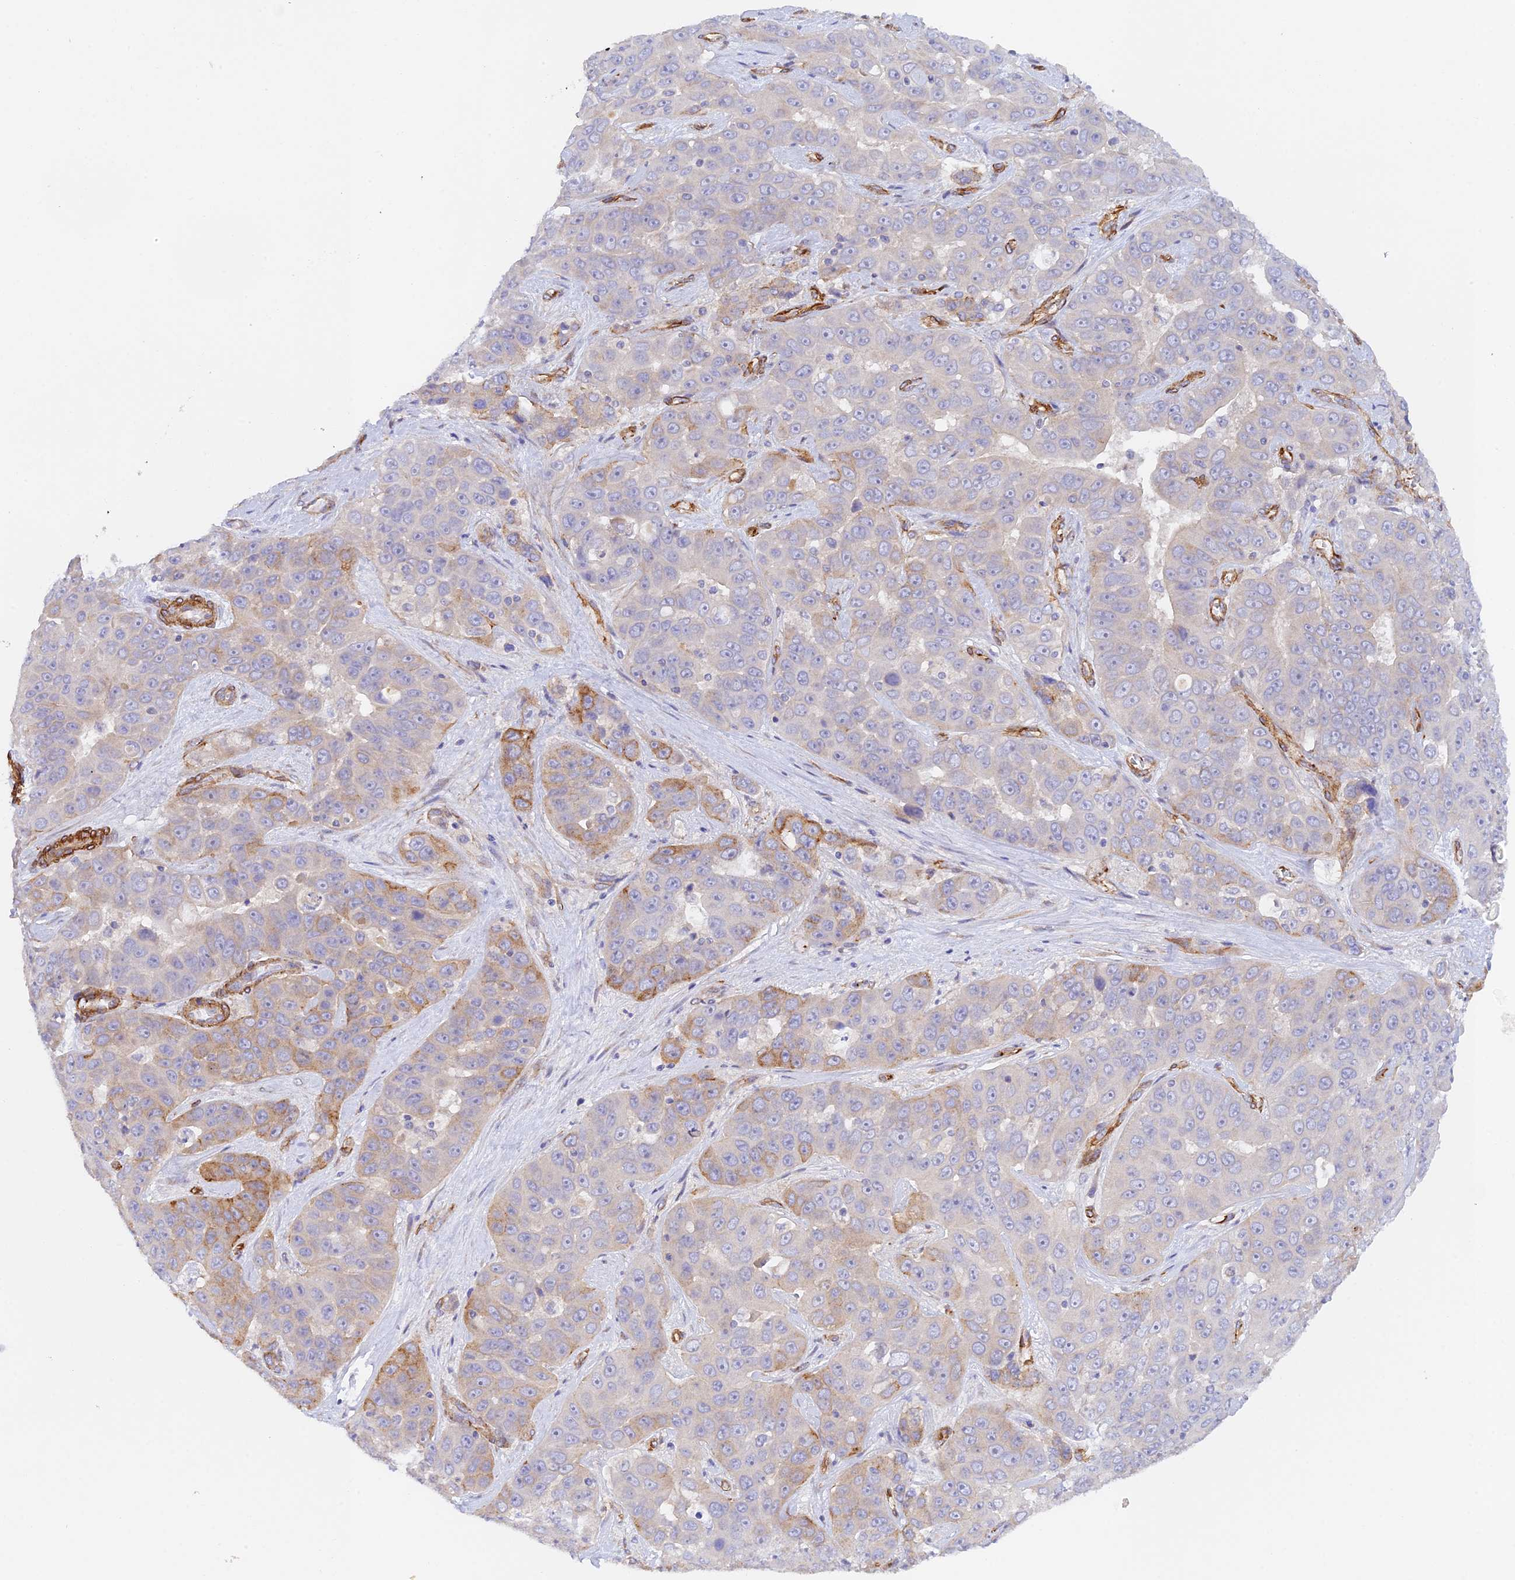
{"staining": {"intensity": "moderate", "quantity": "<25%", "location": "cytoplasmic/membranous"}, "tissue": "liver cancer", "cell_type": "Tumor cells", "image_type": "cancer", "snomed": [{"axis": "morphology", "description": "Cholangiocarcinoma"}, {"axis": "topography", "description": "Liver"}], "caption": "Liver cholangiocarcinoma was stained to show a protein in brown. There is low levels of moderate cytoplasmic/membranous expression in approximately <25% of tumor cells.", "gene": "MYO9A", "patient": {"sex": "female", "age": 52}}